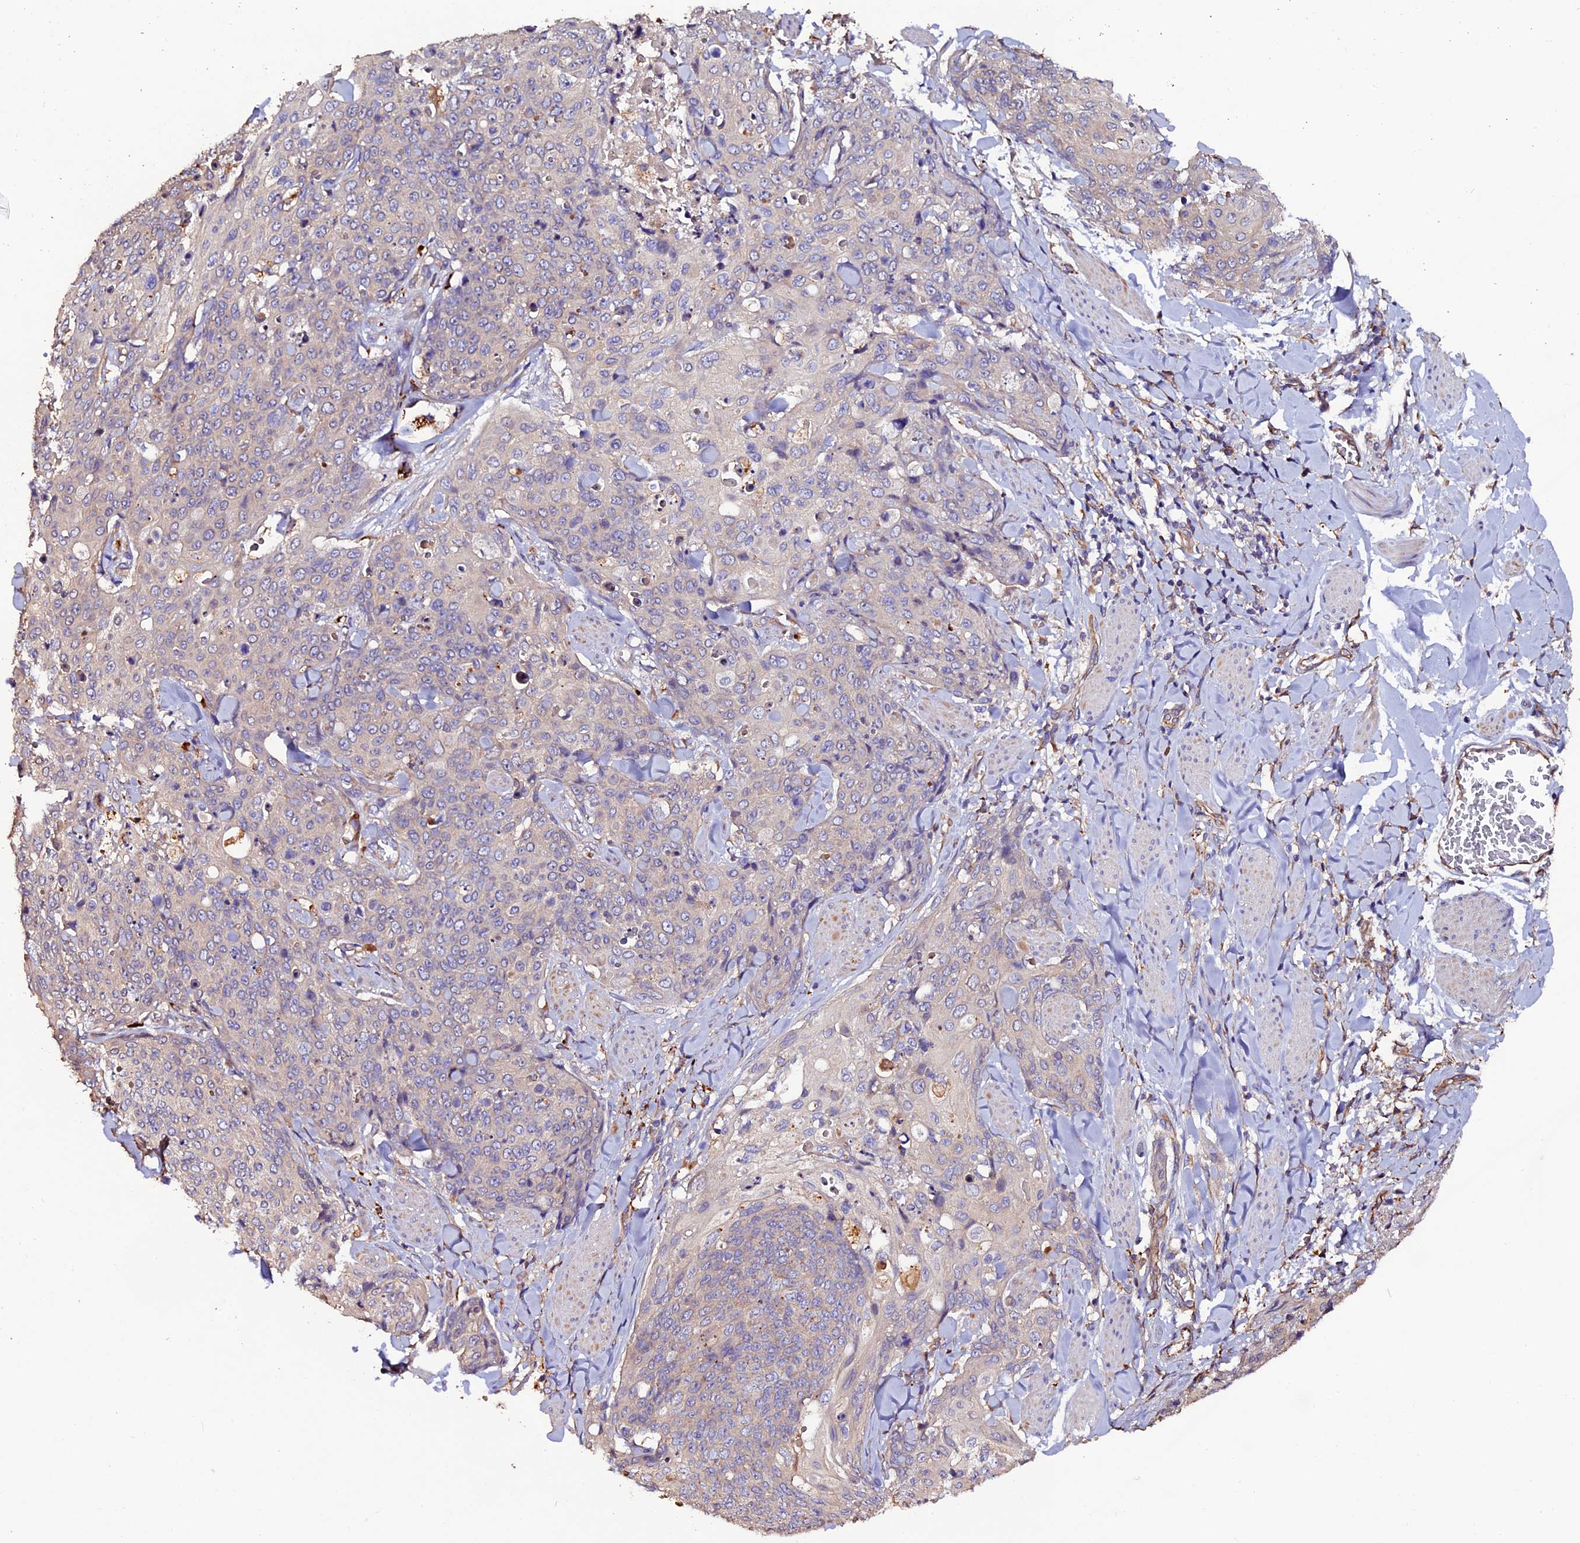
{"staining": {"intensity": "negative", "quantity": "none", "location": "none"}, "tissue": "skin cancer", "cell_type": "Tumor cells", "image_type": "cancer", "snomed": [{"axis": "morphology", "description": "Squamous cell carcinoma, NOS"}, {"axis": "topography", "description": "Skin"}, {"axis": "topography", "description": "Vulva"}], "caption": "A photomicrograph of human skin cancer (squamous cell carcinoma) is negative for staining in tumor cells.", "gene": "CLN5", "patient": {"sex": "female", "age": 85}}